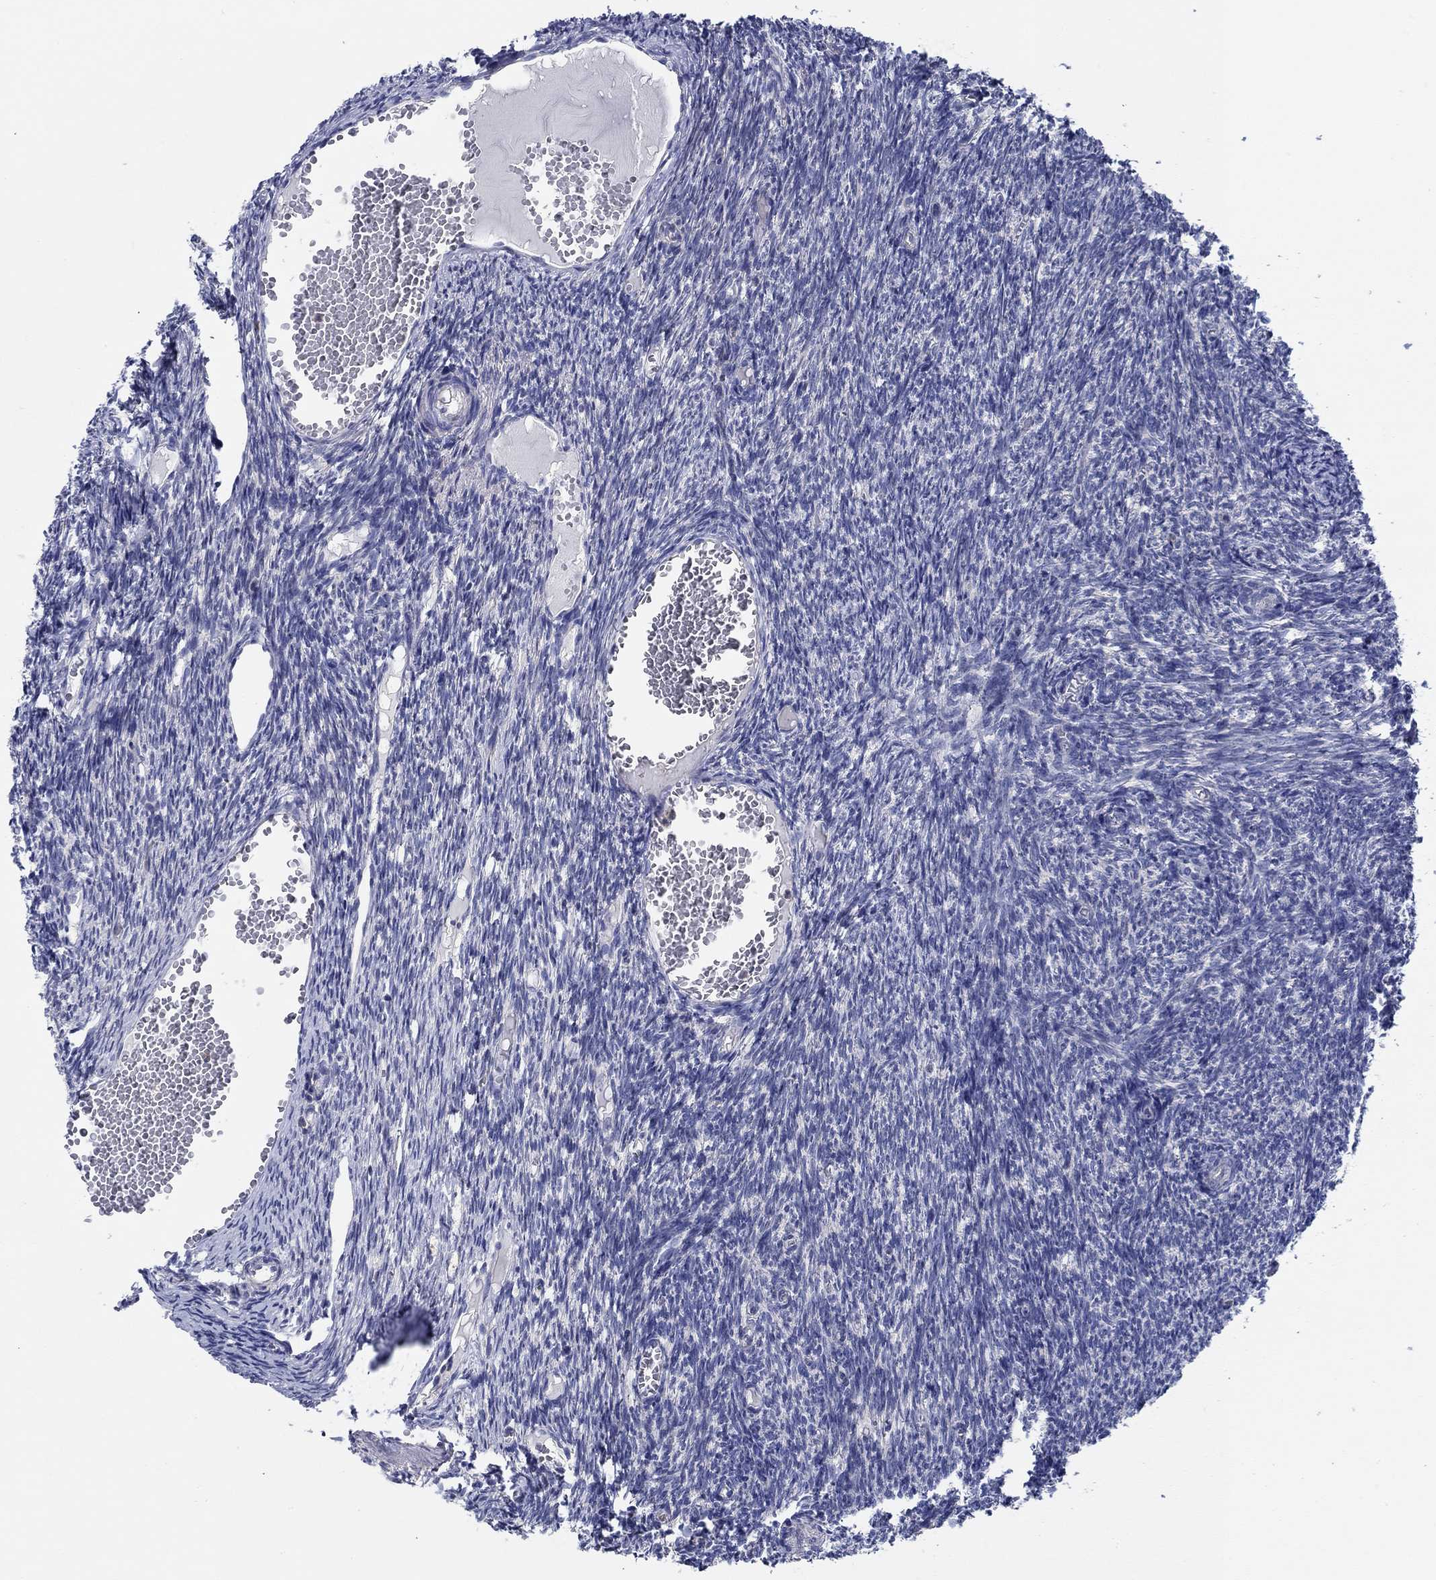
{"staining": {"intensity": "negative", "quantity": "none", "location": "none"}, "tissue": "ovary", "cell_type": "Follicle cells", "image_type": "normal", "snomed": [{"axis": "morphology", "description": "Normal tissue, NOS"}, {"axis": "topography", "description": "Ovary"}], "caption": "The immunohistochemistry image has no significant staining in follicle cells of ovary. Nuclei are stained in blue.", "gene": "CFAP61", "patient": {"sex": "female", "age": 39}}